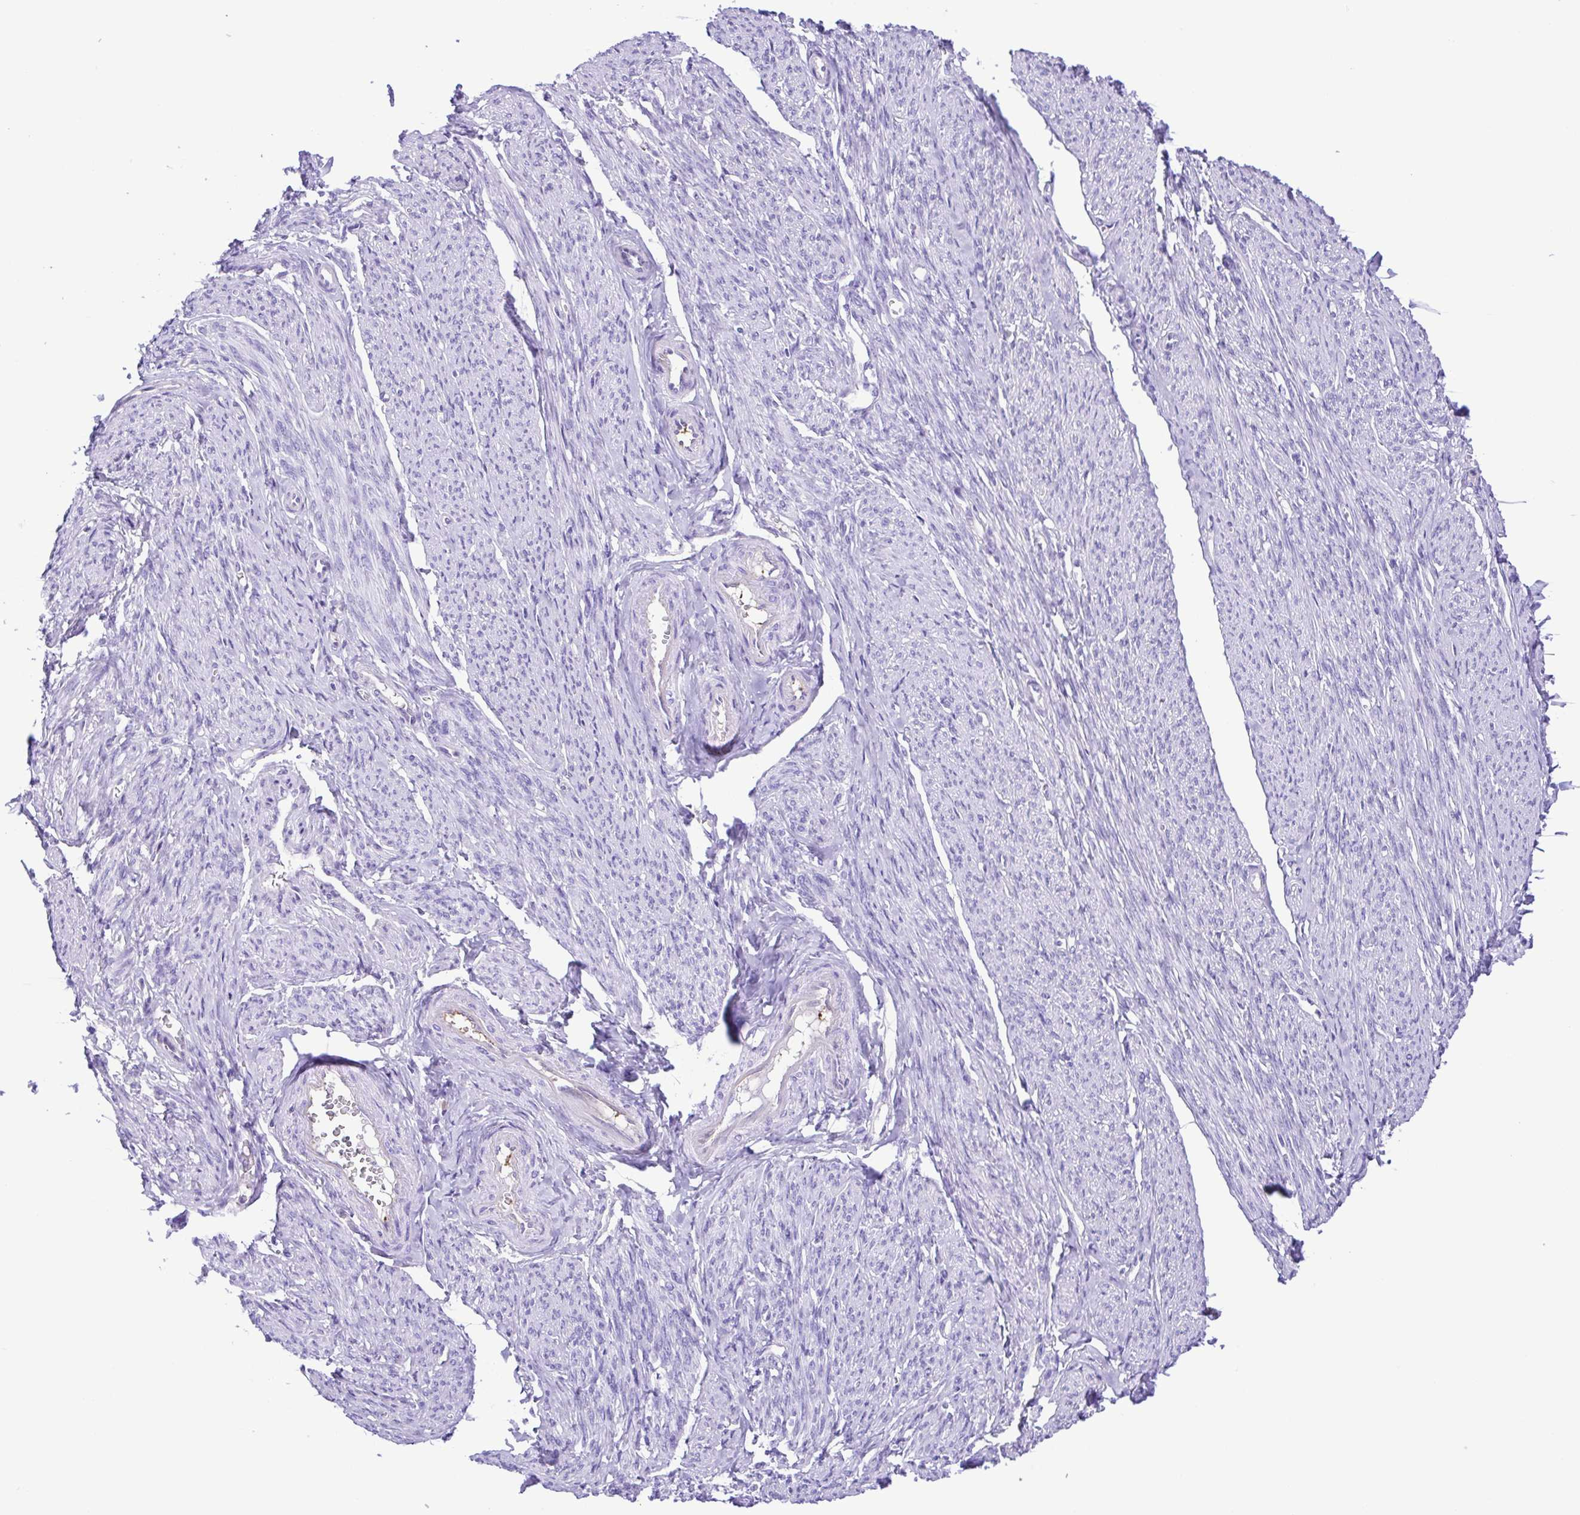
{"staining": {"intensity": "negative", "quantity": "none", "location": "none"}, "tissue": "smooth muscle", "cell_type": "Smooth muscle cells", "image_type": "normal", "snomed": [{"axis": "morphology", "description": "Normal tissue, NOS"}, {"axis": "topography", "description": "Smooth muscle"}], "caption": "IHC of normal smooth muscle reveals no positivity in smooth muscle cells.", "gene": "GPR17", "patient": {"sex": "female", "age": 65}}